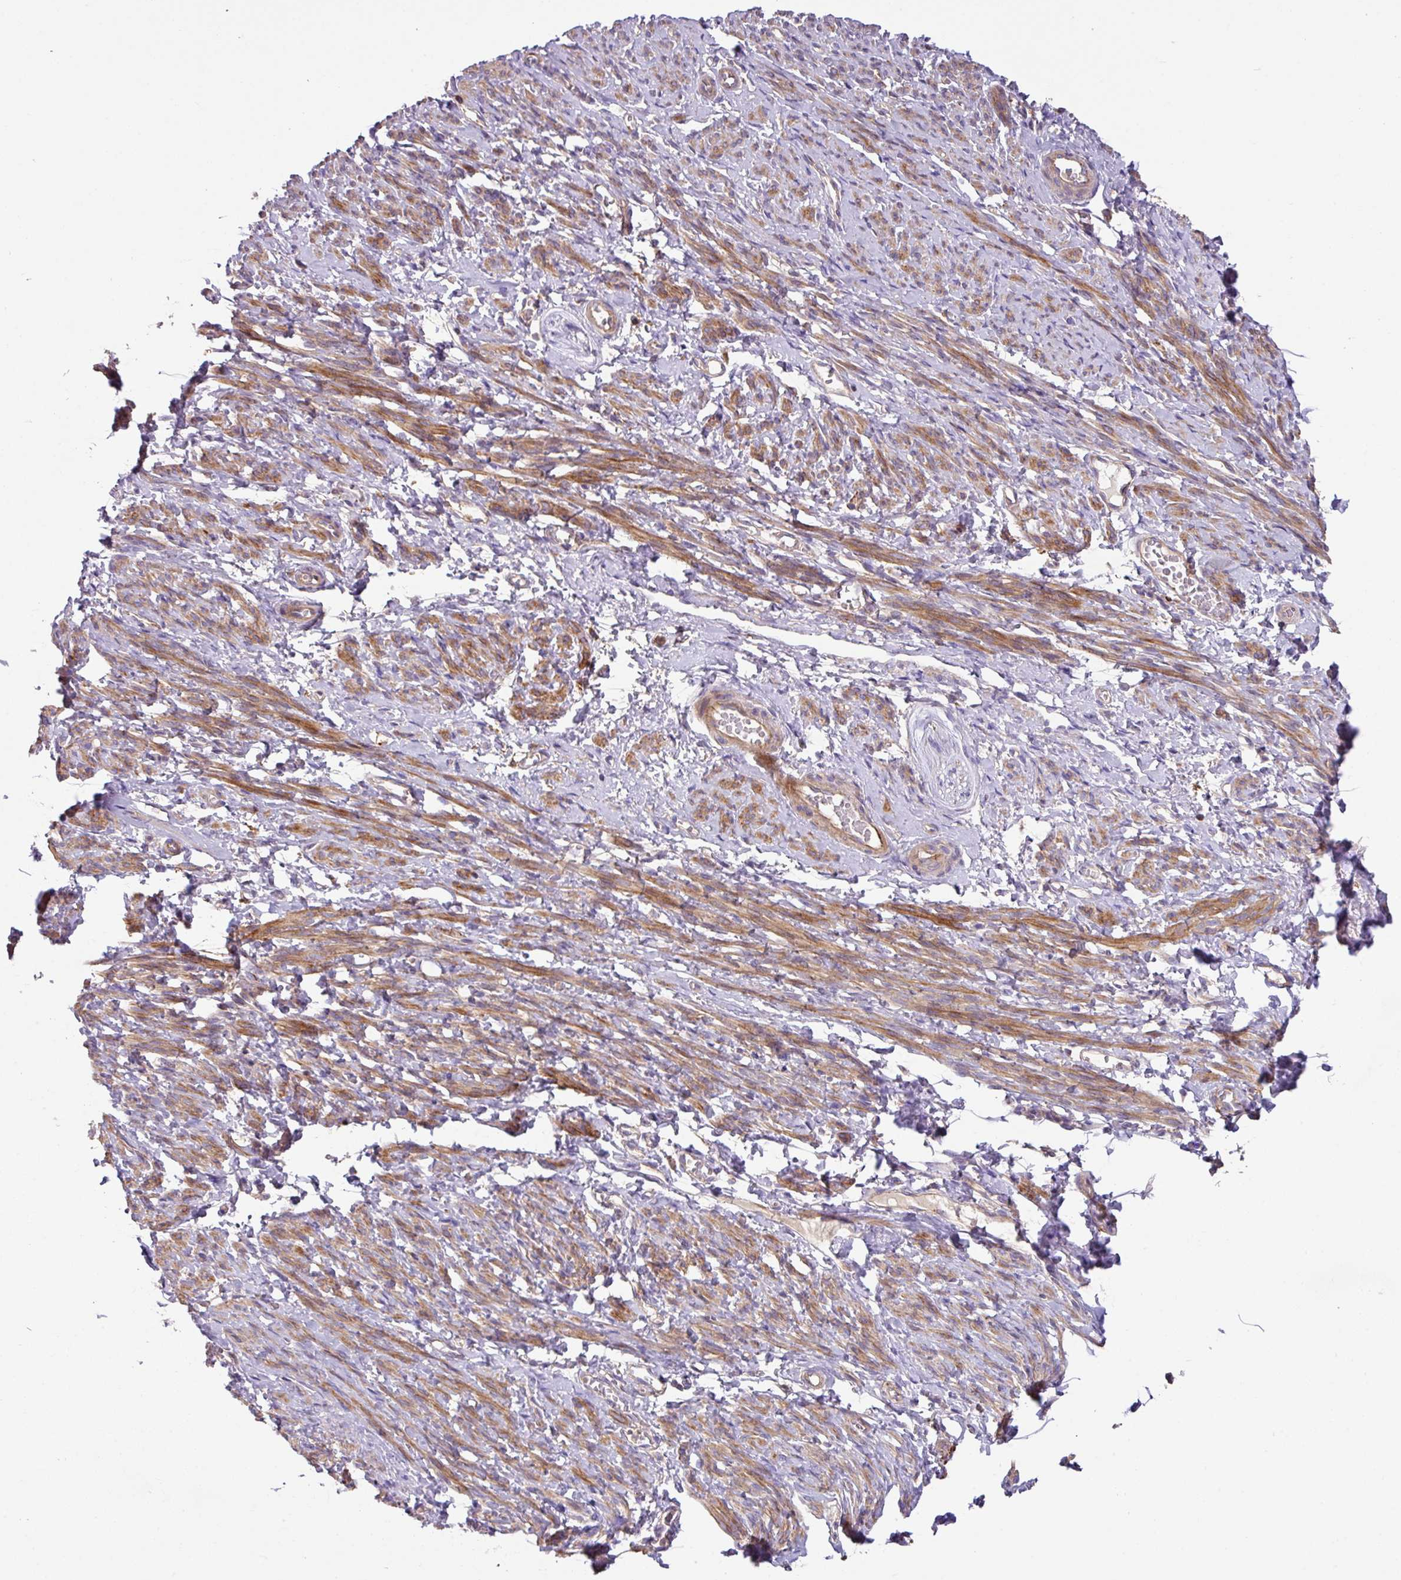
{"staining": {"intensity": "moderate", "quantity": ">75%", "location": "cytoplasmic/membranous"}, "tissue": "smooth muscle", "cell_type": "Smooth muscle cells", "image_type": "normal", "snomed": [{"axis": "morphology", "description": "Normal tissue, NOS"}, {"axis": "topography", "description": "Smooth muscle"}], "caption": "Immunohistochemistry (IHC) (DAB (3,3'-diaminobenzidine)) staining of normal smooth muscle shows moderate cytoplasmic/membranous protein positivity in about >75% of smooth muscle cells. (DAB (3,3'-diaminobenzidine) IHC with brightfield microscopy, high magnification).", "gene": "RIC1", "patient": {"sex": "female", "age": 65}}